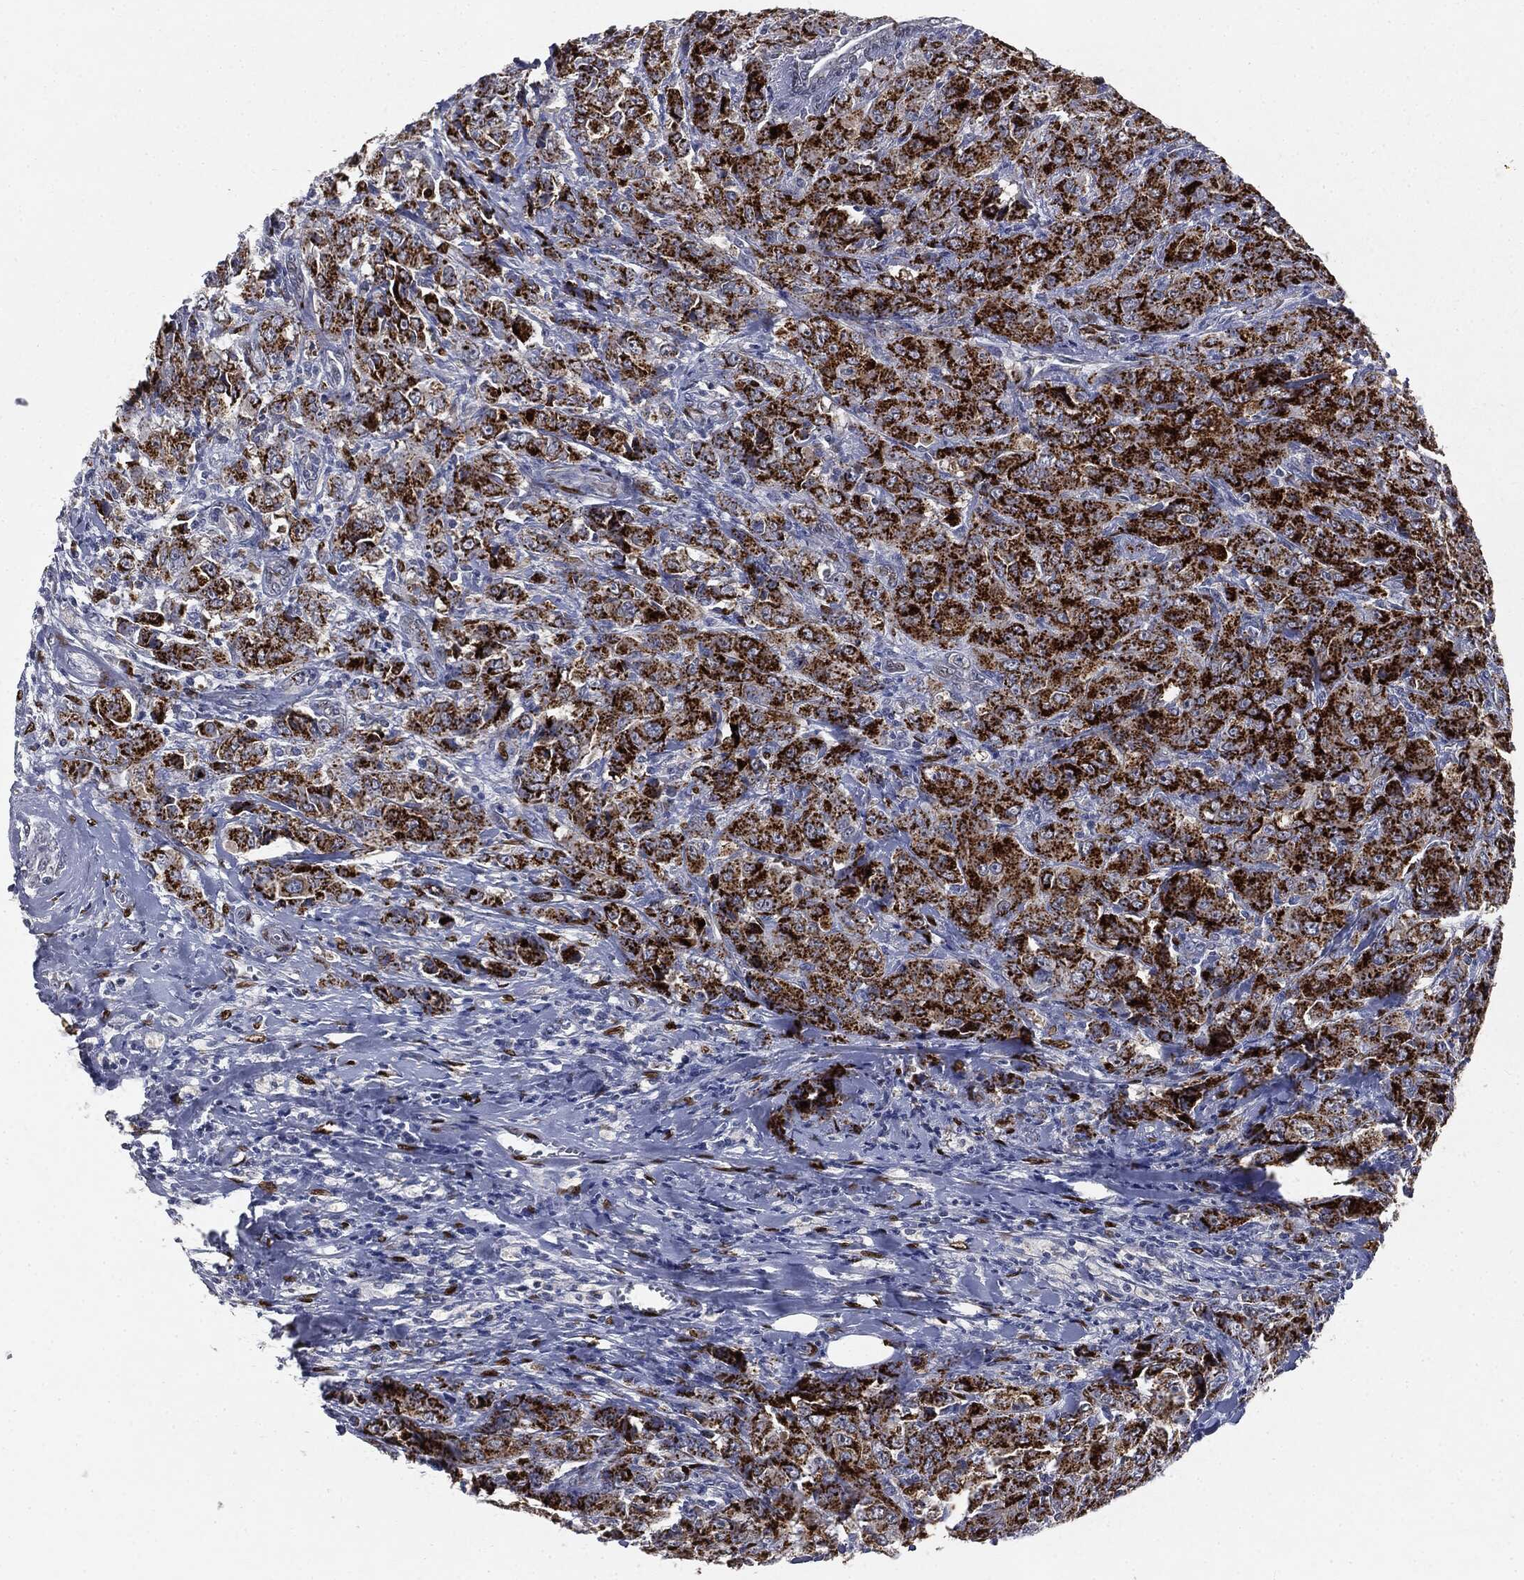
{"staining": {"intensity": "strong", "quantity": ">75%", "location": "cytoplasmic/membranous"}, "tissue": "breast cancer", "cell_type": "Tumor cells", "image_type": "cancer", "snomed": [{"axis": "morphology", "description": "Duct carcinoma"}, {"axis": "topography", "description": "Breast"}], "caption": "Breast cancer (infiltrating ductal carcinoma) tissue shows strong cytoplasmic/membranous staining in about >75% of tumor cells", "gene": "CASD1", "patient": {"sex": "female", "age": 43}}